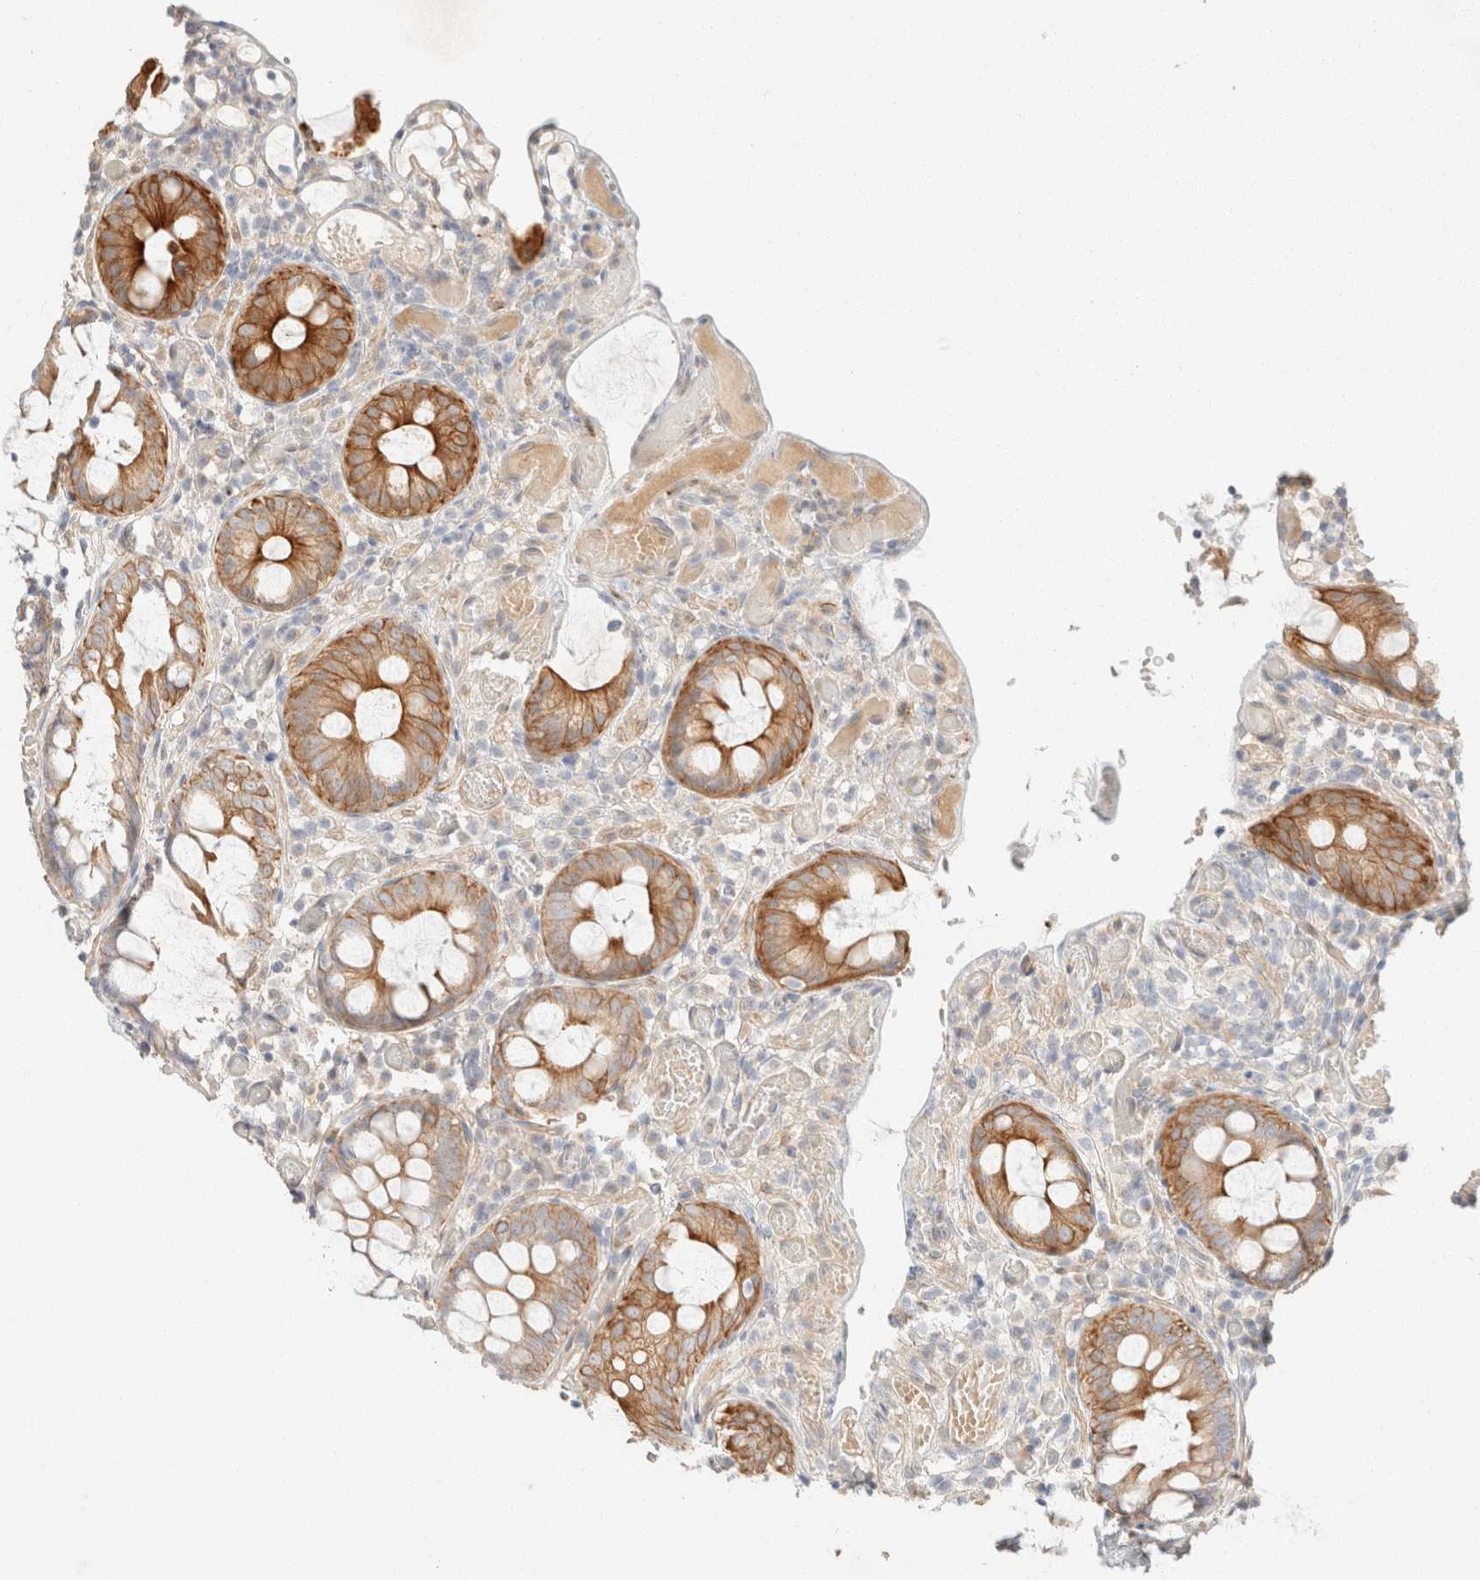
{"staining": {"intensity": "weak", "quantity": ">75%", "location": "cytoplasmic/membranous"}, "tissue": "colon", "cell_type": "Endothelial cells", "image_type": "normal", "snomed": [{"axis": "morphology", "description": "Normal tissue, NOS"}, {"axis": "topography", "description": "Colon"}], "caption": "This is a histology image of IHC staining of benign colon, which shows weak expression in the cytoplasmic/membranous of endothelial cells.", "gene": "CSNK1E", "patient": {"sex": "male", "age": 14}}